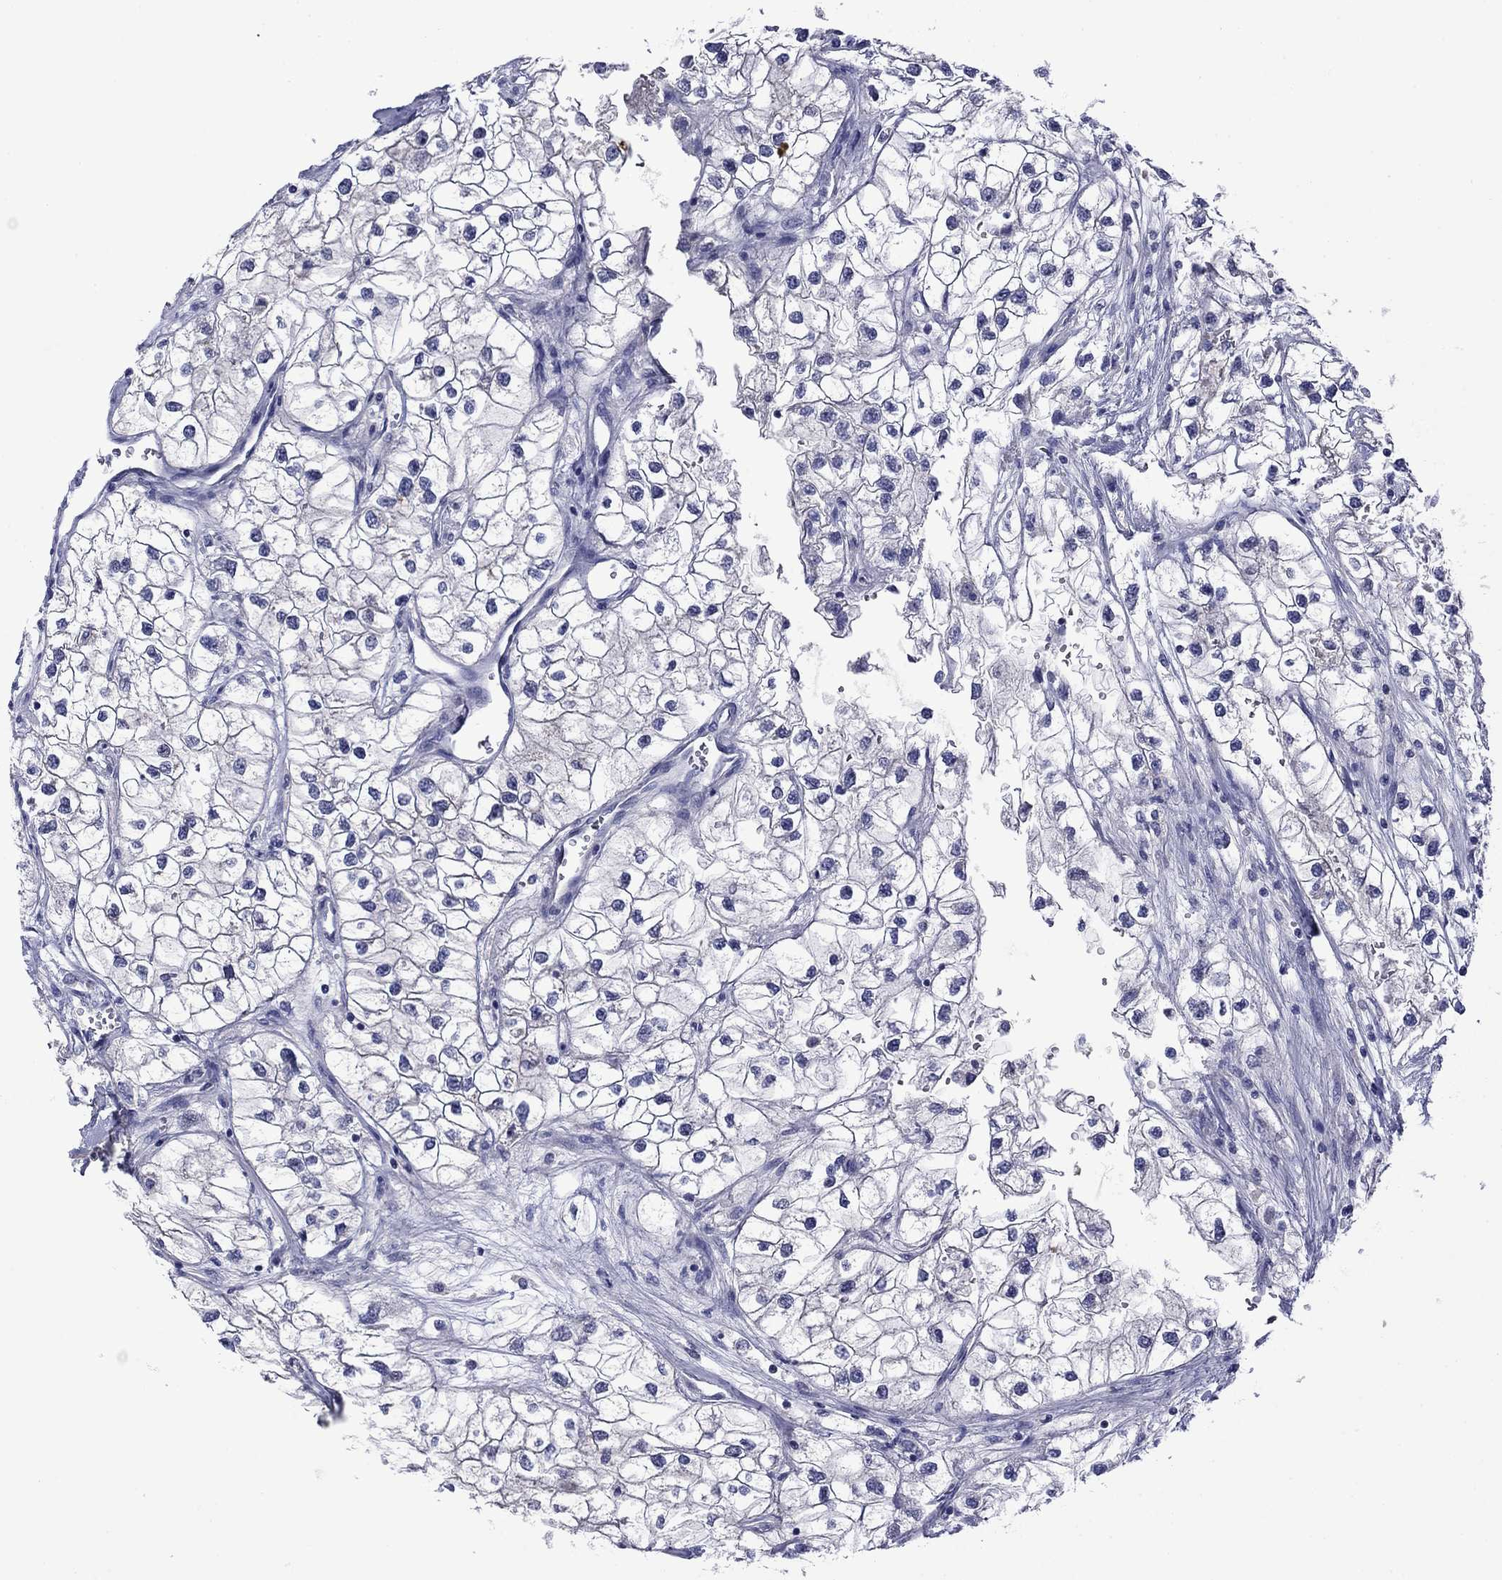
{"staining": {"intensity": "negative", "quantity": "none", "location": "none"}, "tissue": "renal cancer", "cell_type": "Tumor cells", "image_type": "cancer", "snomed": [{"axis": "morphology", "description": "Adenocarcinoma, NOS"}, {"axis": "topography", "description": "Kidney"}], "caption": "High magnification brightfield microscopy of renal adenocarcinoma stained with DAB (3,3'-diaminobenzidine) (brown) and counterstained with hematoxylin (blue): tumor cells show no significant expression. (DAB IHC with hematoxylin counter stain).", "gene": "APOA2", "patient": {"sex": "male", "age": 59}}